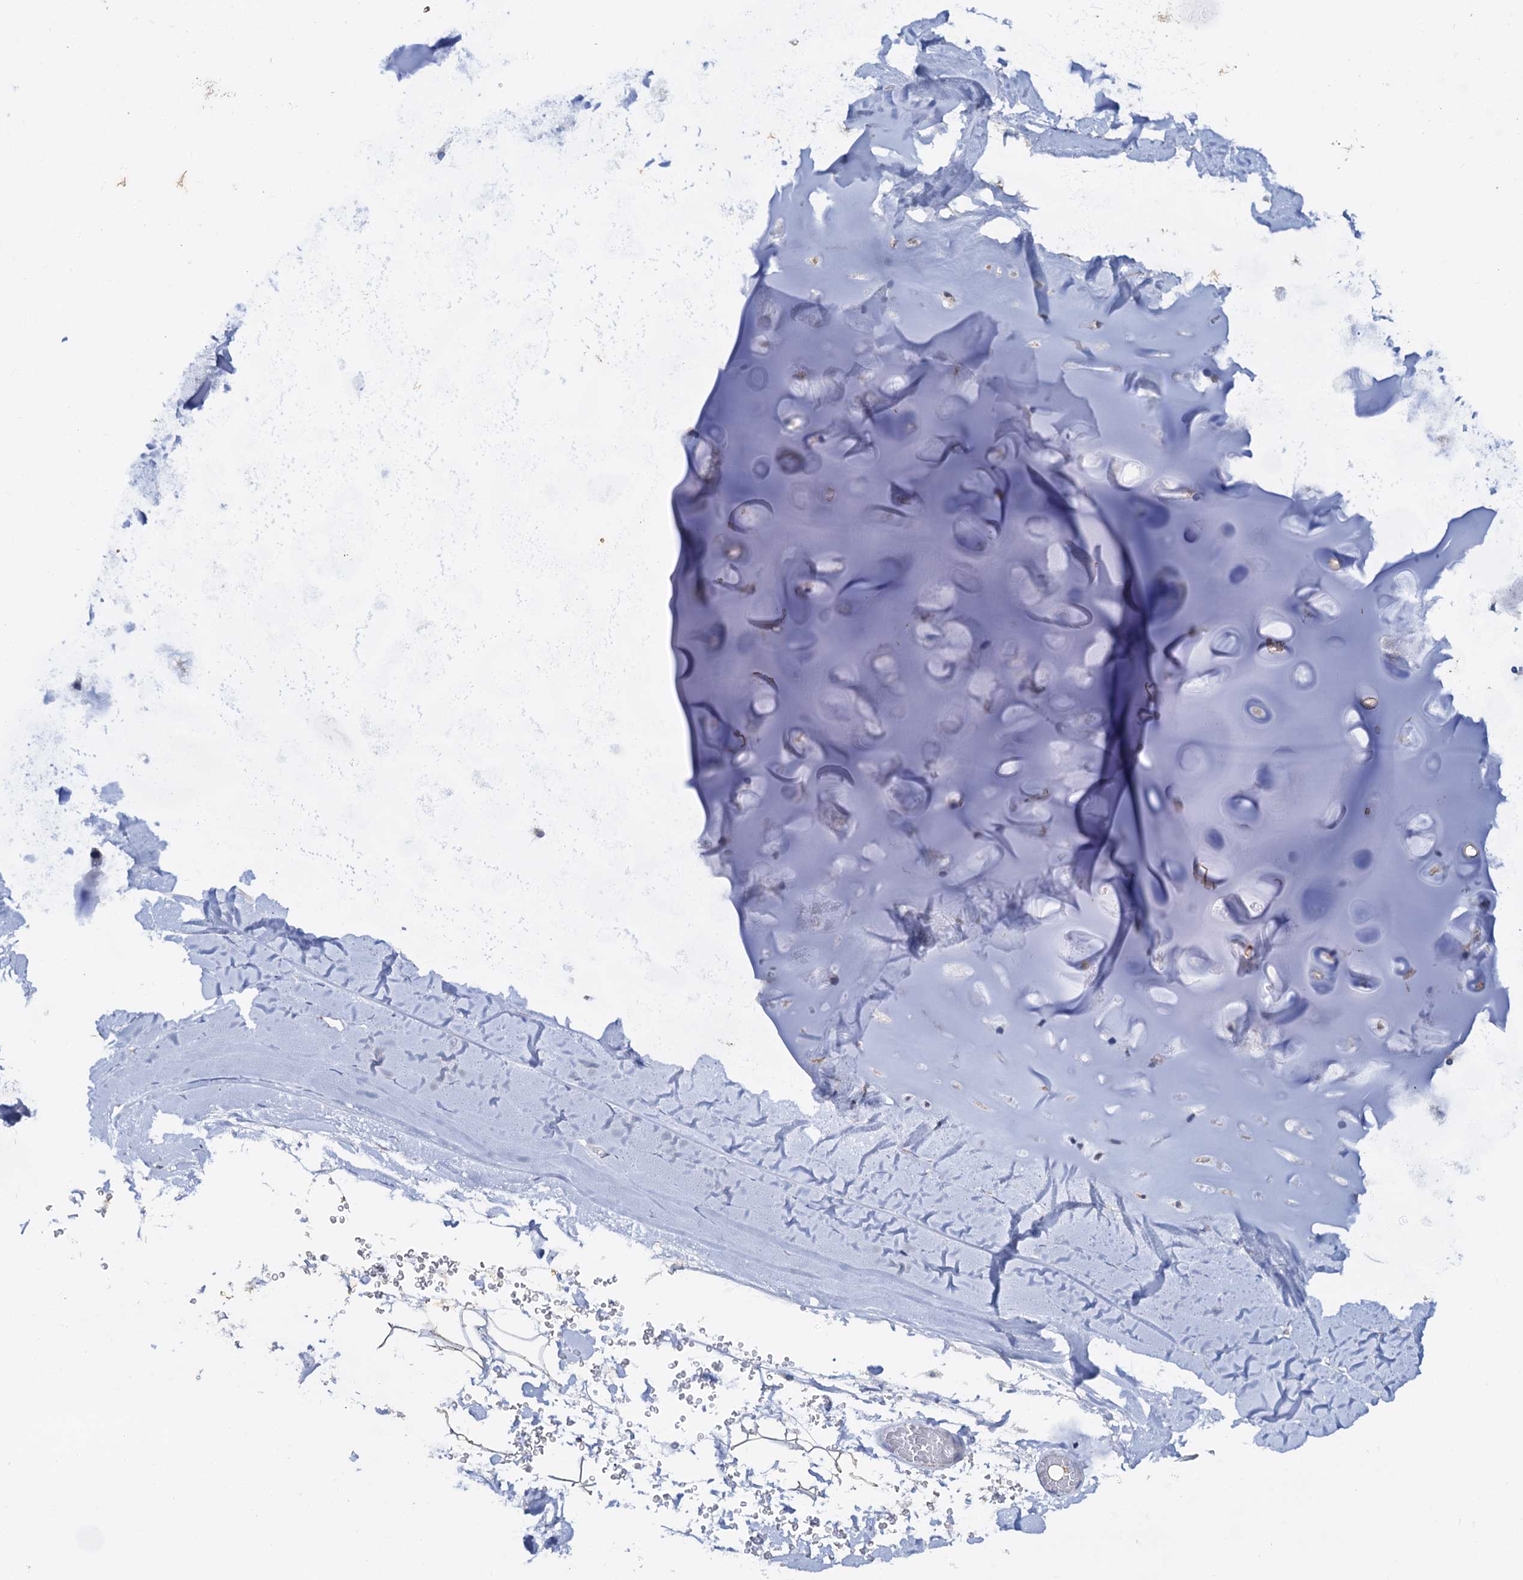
{"staining": {"intensity": "negative", "quantity": "none", "location": "none"}, "tissue": "adipose tissue", "cell_type": "Adipocytes", "image_type": "normal", "snomed": [{"axis": "morphology", "description": "Normal tissue, NOS"}, {"axis": "morphology", "description": "Squamous cell carcinoma, NOS"}, {"axis": "topography", "description": "Lymph node"}, {"axis": "topography", "description": "Bronchus"}, {"axis": "topography", "description": "Lung"}], "caption": "A micrograph of adipose tissue stained for a protein displays no brown staining in adipocytes. (Stains: DAB IHC with hematoxylin counter stain, Microscopy: brightfield microscopy at high magnification).", "gene": "C2CD3", "patient": {"sex": "male", "age": 66}}